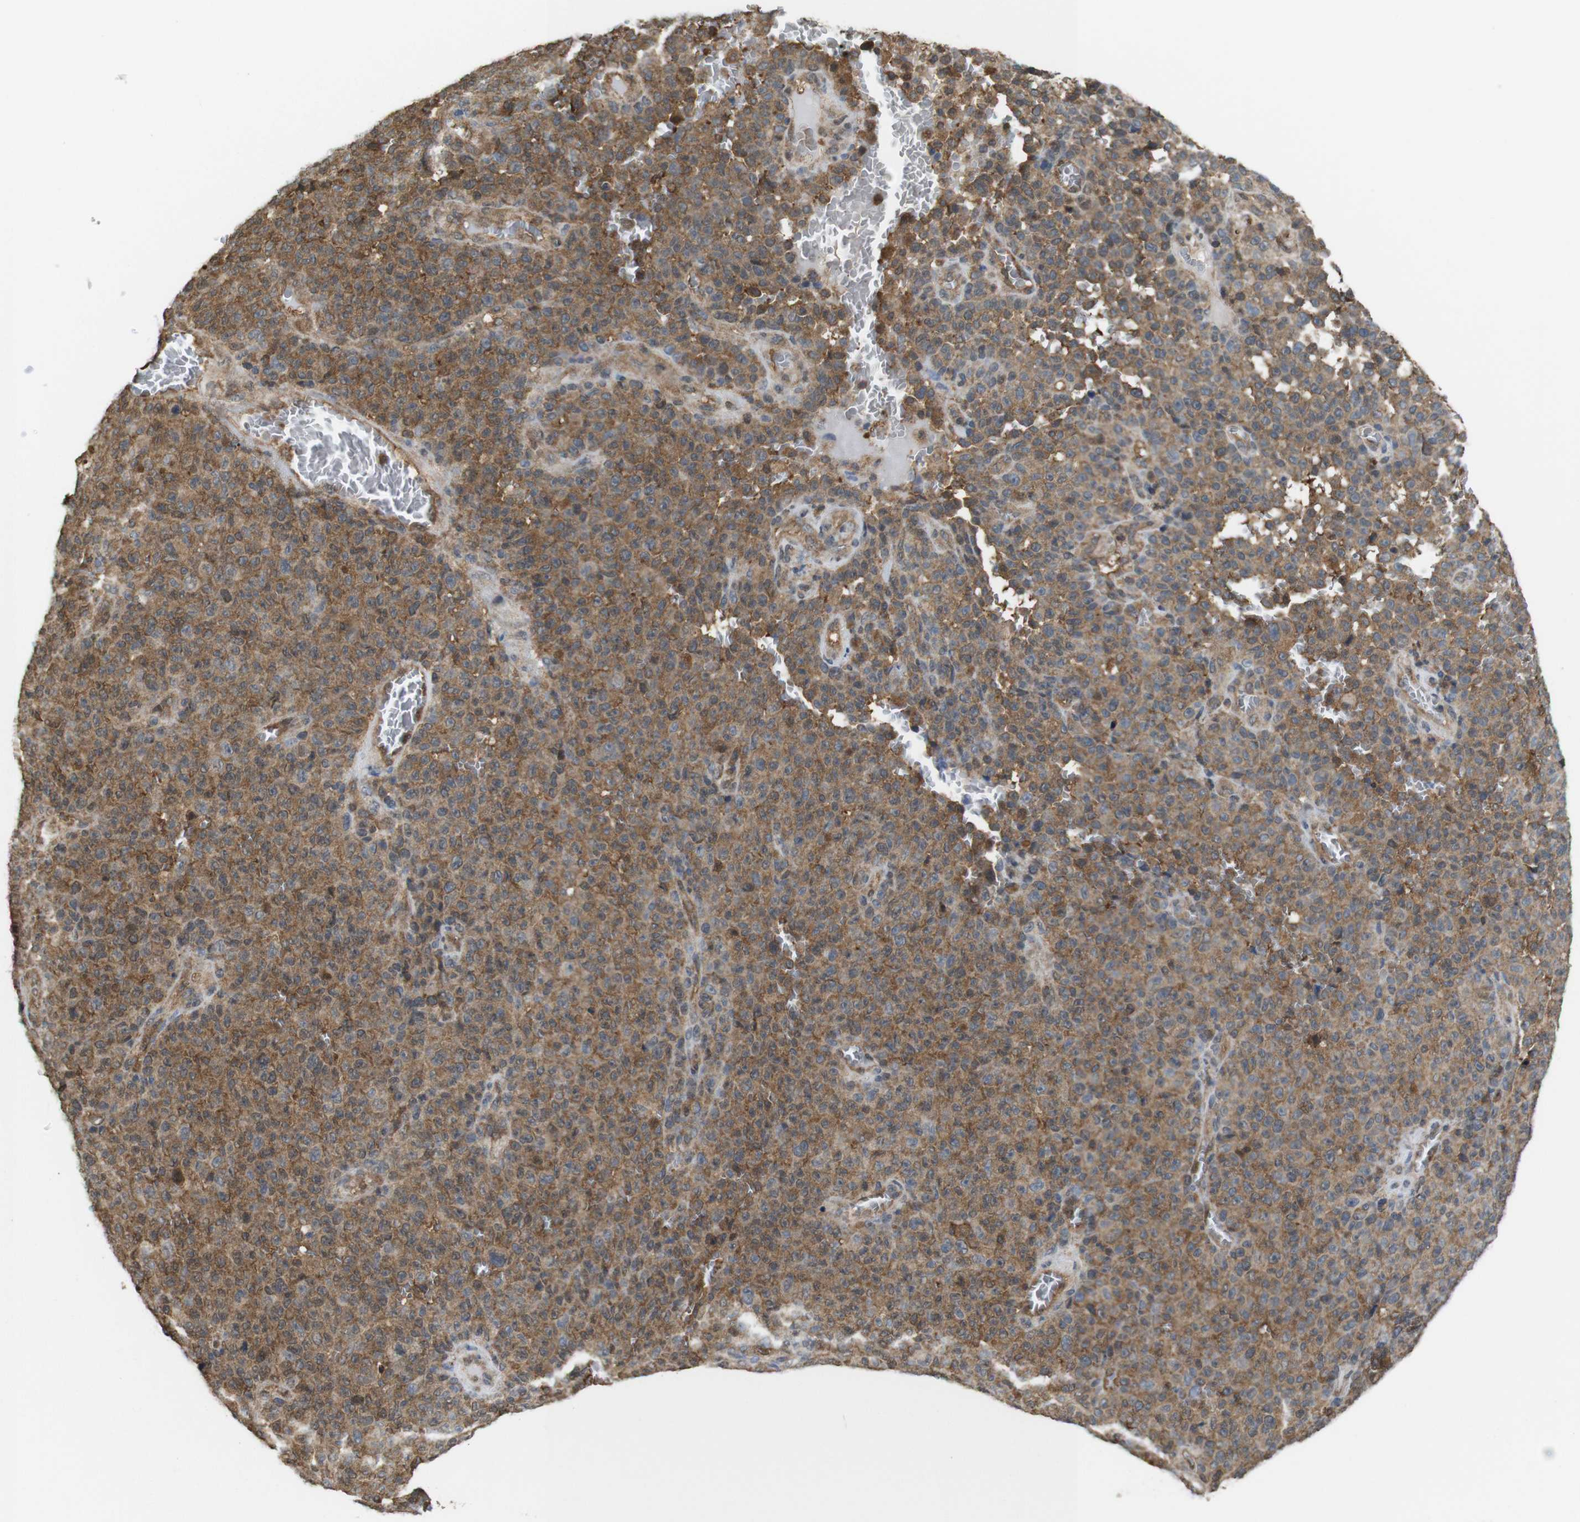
{"staining": {"intensity": "moderate", "quantity": ">75%", "location": "cytoplasmic/membranous"}, "tissue": "melanoma", "cell_type": "Tumor cells", "image_type": "cancer", "snomed": [{"axis": "morphology", "description": "Malignant melanoma, NOS"}, {"axis": "topography", "description": "Skin"}], "caption": "Immunohistochemical staining of human malignant melanoma reveals medium levels of moderate cytoplasmic/membranous positivity in approximately >75% of tumor cells.", "gene": "YWHAG", "patient": {"sex": "female", "age": 82}}